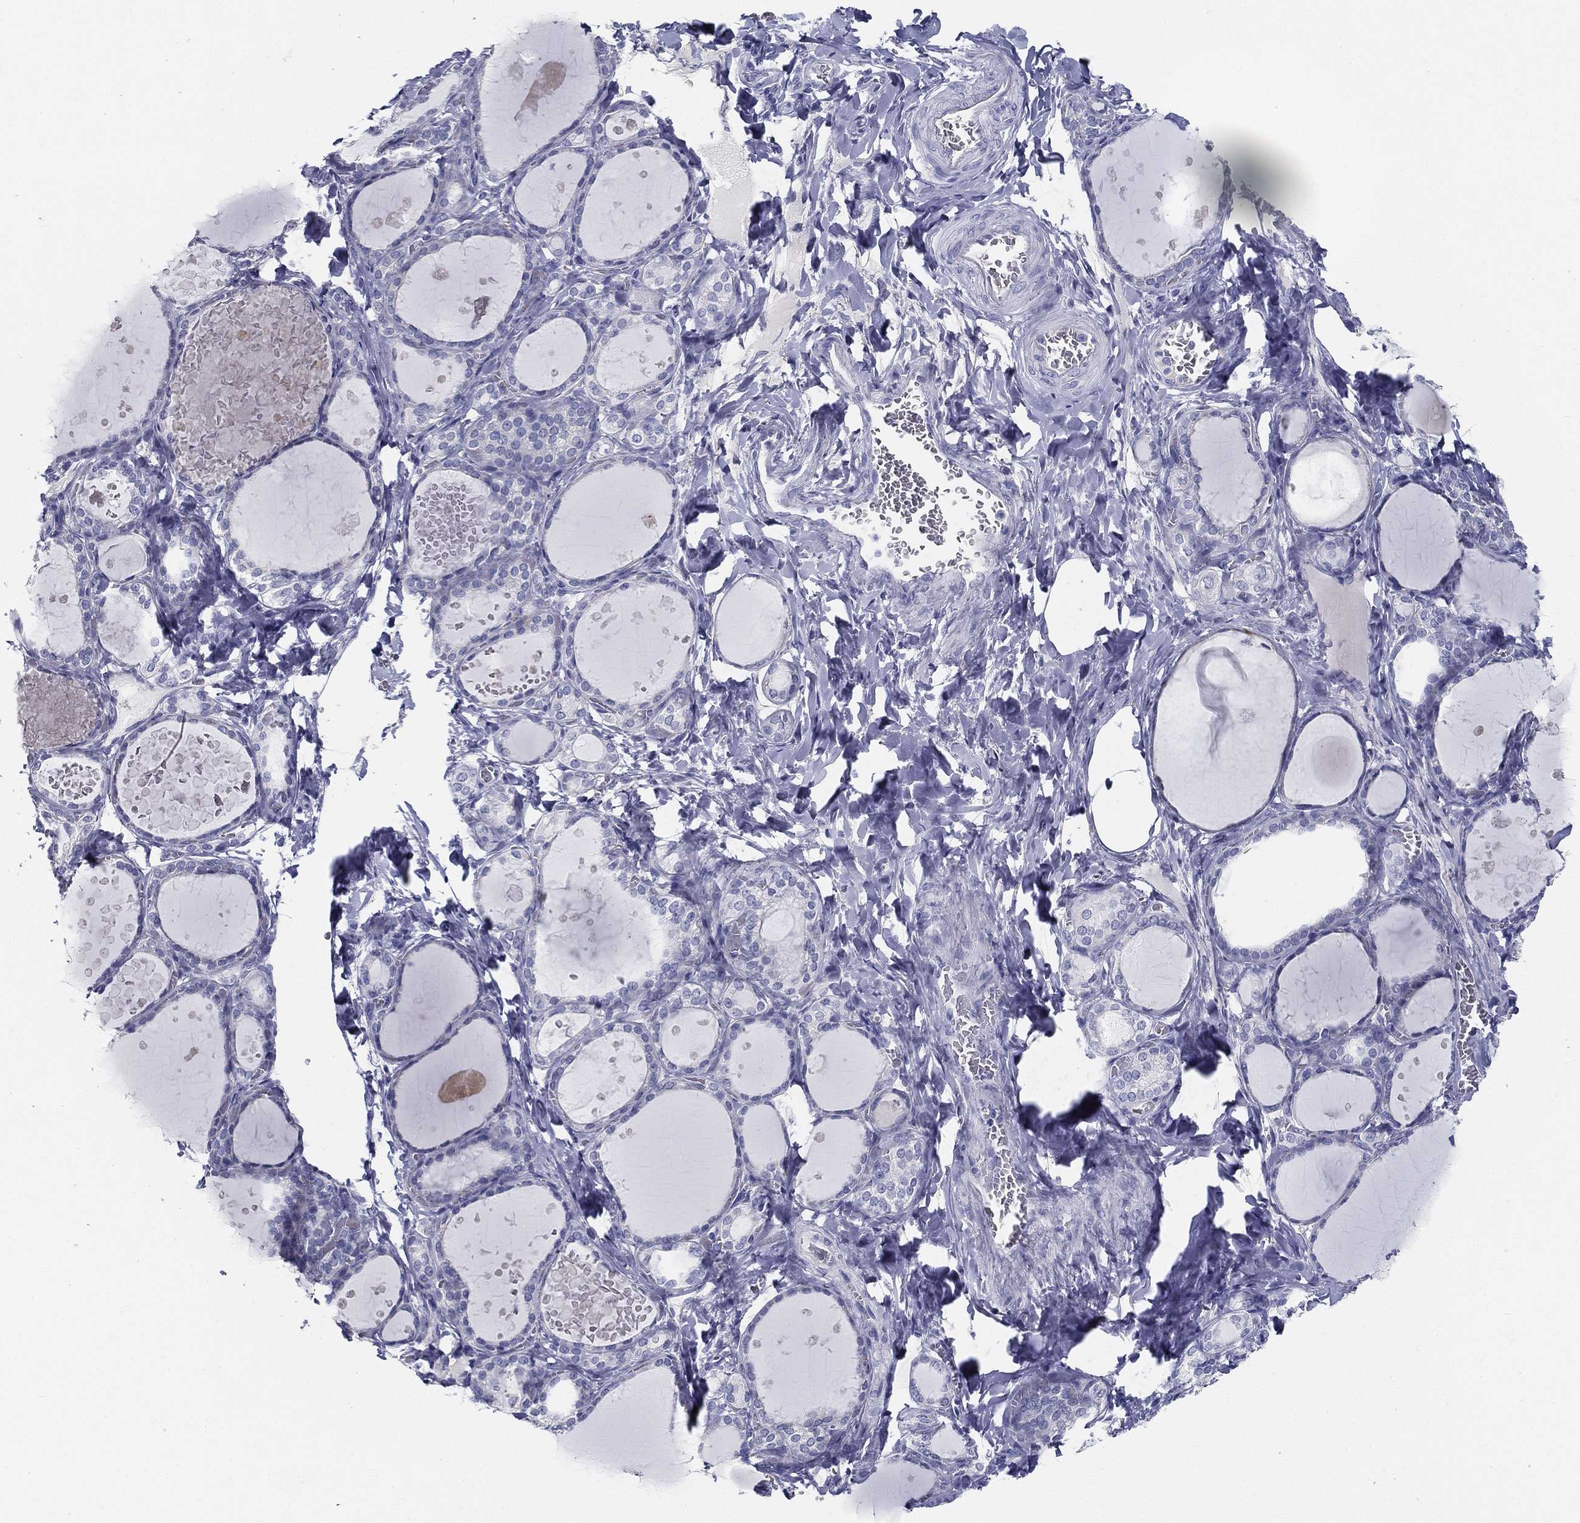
{"staining": {"intensity": "negative", "quantity": "none", "location": "none"}, "tissue": "thyroid gland", "cell_type": "Glandular cells", "image_type": "normal", "snomed": [{"axis": "morphology", "description": "Normal tissue, NOS"}, {"axis": "topography", "description": "Thyroid gland"}], "caption": "This is an immunohistochemistry (IHC) micrograph of unremarkable human thyroid gland. There is no expression in glandular cells.", "gene": "STS", "patient": {"sex": "female", "age": 56}}